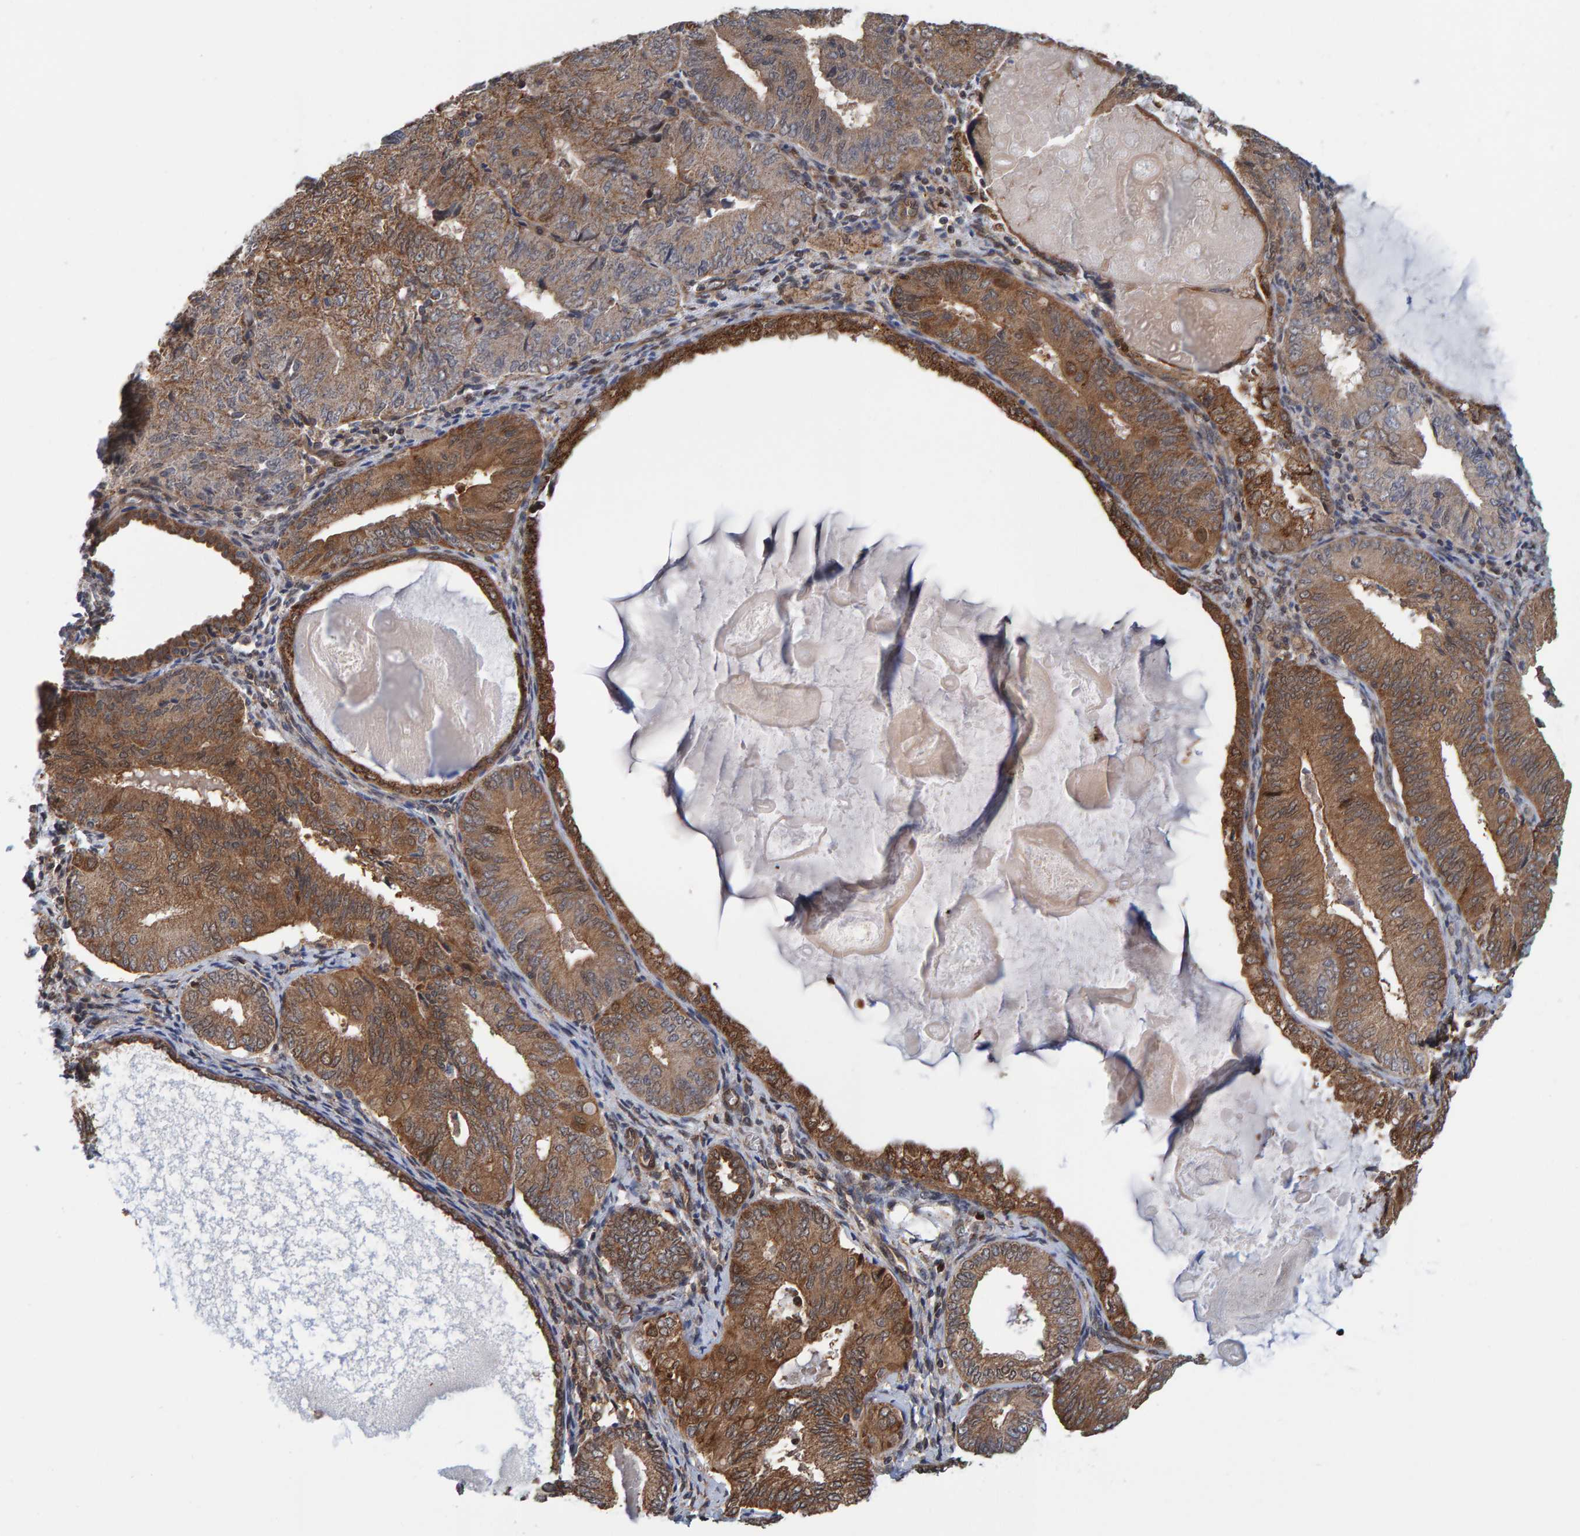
{"staining": {"intensity": "moderate", "quantity": ">75%", "location": "cytoplasmic/membranous"}, "tissue": "endometrial cancer", "cell_type": "Tumor cells", "image_type": "cancer", "snomed": [{"axis": "morphology", "description": "Adenocarcinoma, NOS"}, {"axis": "topography", "description": "Endometrium"}], "caption": "Protein positivity by IHC exhibits moderate cytoplasmic/membranous staining in approximately >75% of tumor cells in endometrial cancer.", "gene": "SCRN2", "patient": {"sex": "female", "age": 81}}